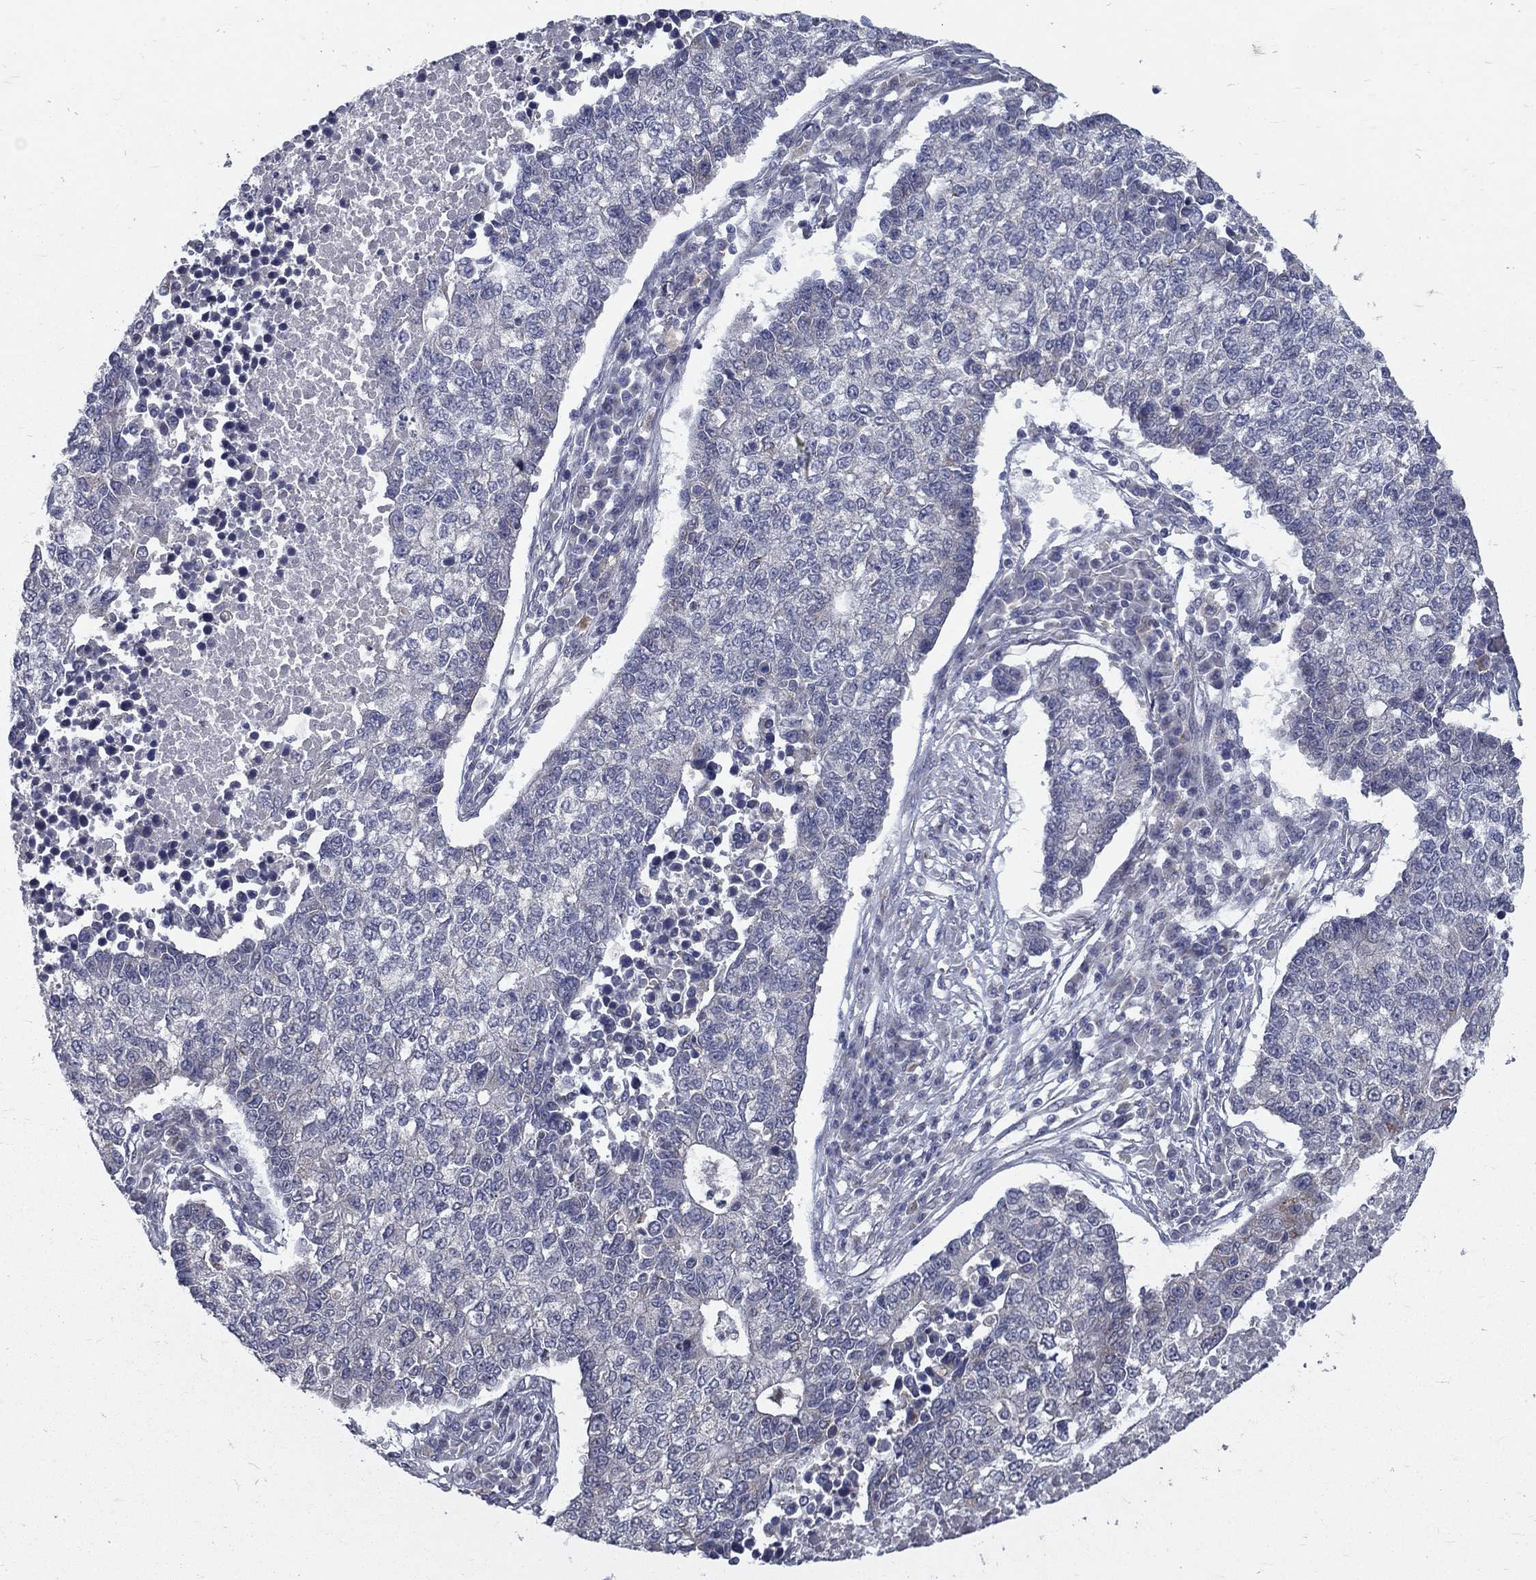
{"staining": {"intensity": "negative", "quantity": "none", "location": "none"}, "tissue": "lung cancer", "cell_type": "Tumor cells", "image_type": "cancer", "snomed": [{"axis": "morphology", "description": "Adenocarcinoma, NOS"}, {"axis": "topography", "description": "Lung"}], "caption": "DAB (3,3'-diaminobenzidine) immunohistochemical staining of human lung cancer exhibits no significant positivity in tumor cells. Nuclei are stained in blue.", "gene": "FAM3B", "patient": {"sex": "male", "age": 57}}